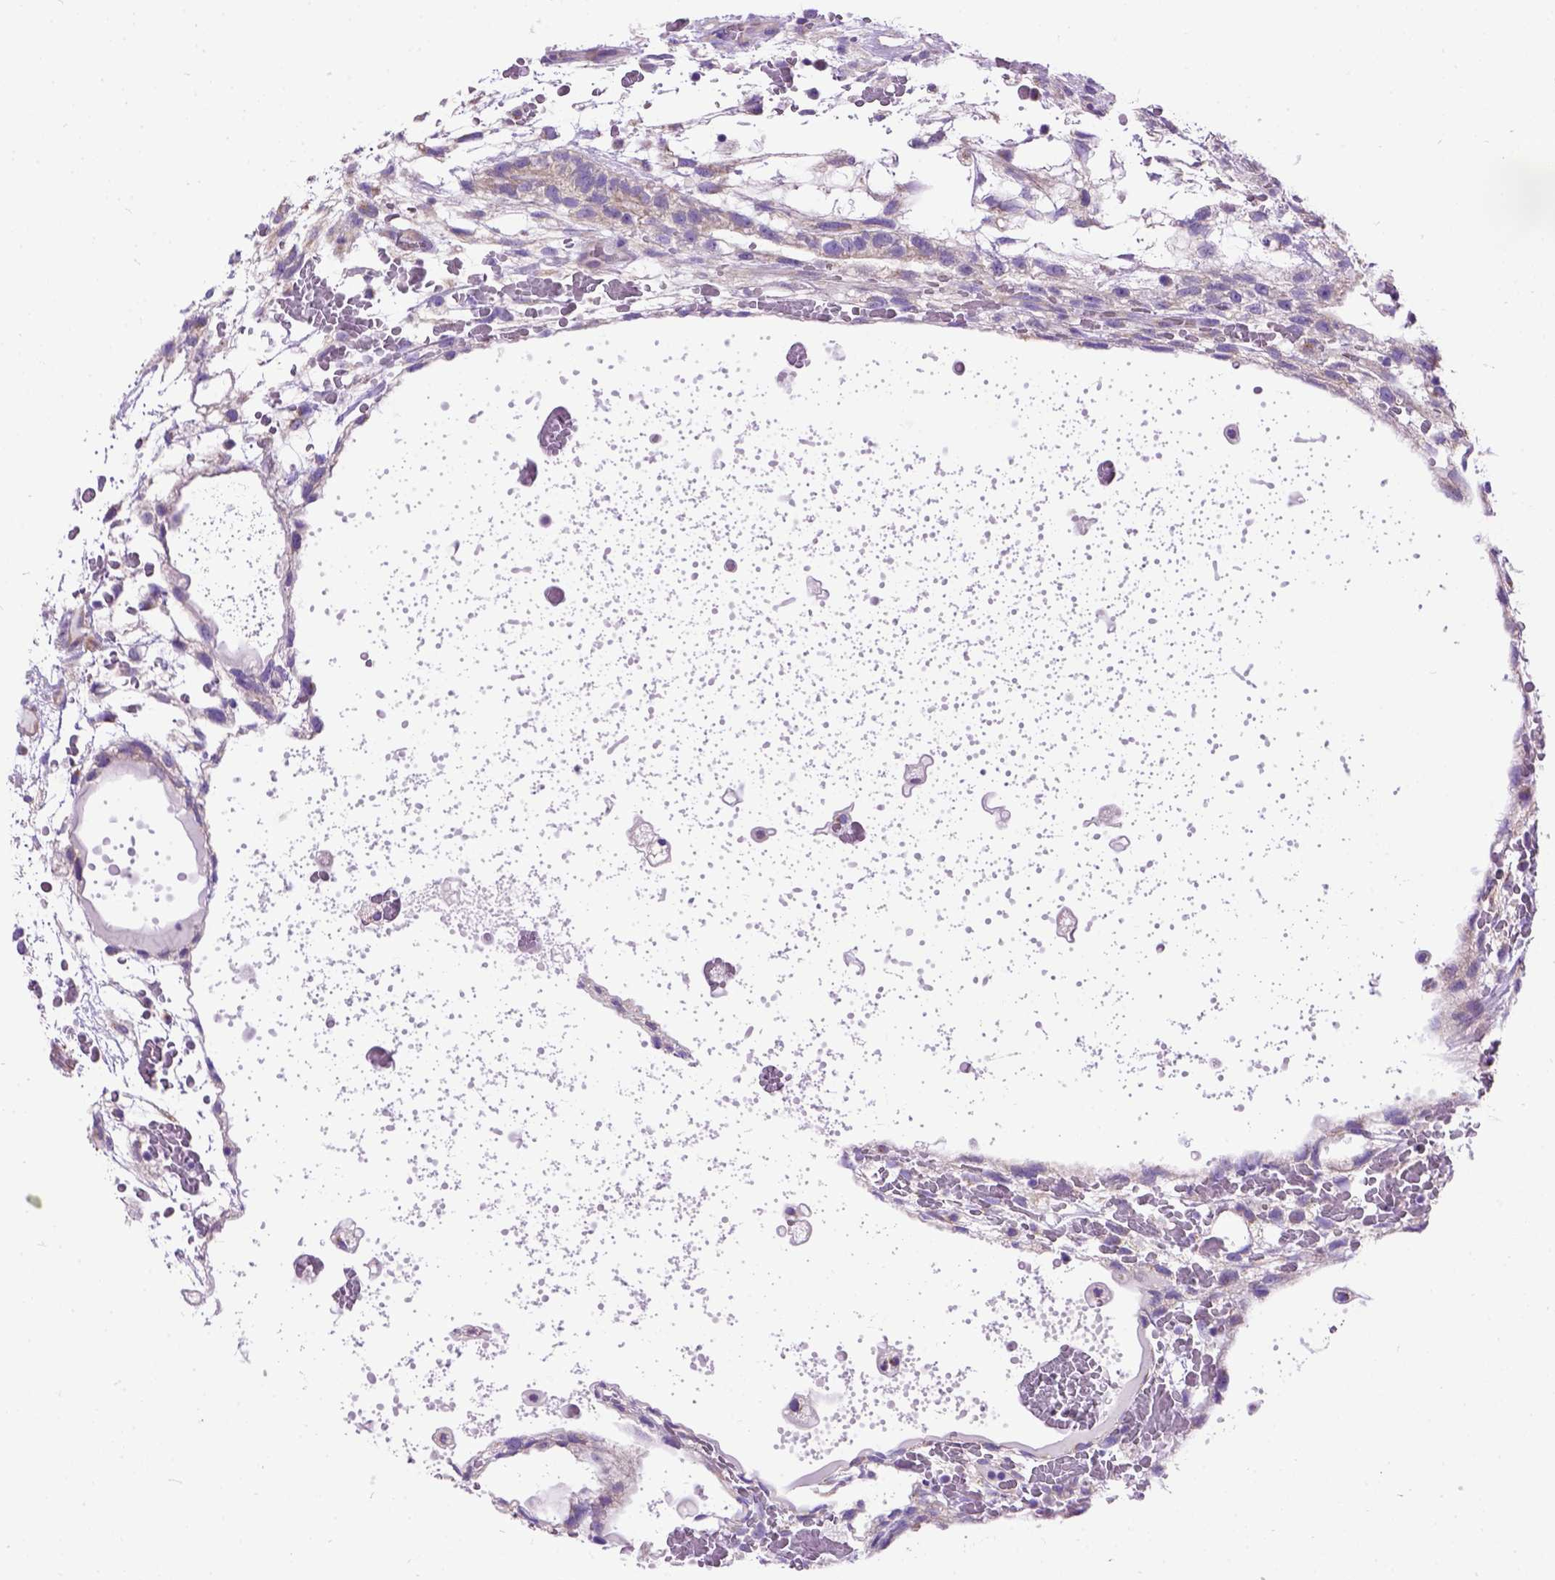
{"staining": {"intensity": "negative", "quantity": "none", "location": "none"}, "tissue": "testis cancer", "cell_type": "Tumor cells", "image_type": "cancer", "snomed": [{"axis": "morphology", "description": "Normal tissue, NOS"}, {"axis": "morphology", "description": "Carcinoma, Embryonal, NOS"}, {"axis": "topography", "description": "Testis"}], "caption": "Immunohistochemistry (IHC) histopathology image of neoplastic tissue: testis cancer (embryonal carcinoma) stained with DAB demonstrates no significant protein expression in tumor cells. (DAB immunohistochemistry (IHC), high magnification).", "gene": "CFAP54", "patient": {"sex": "male", "age": 32}}